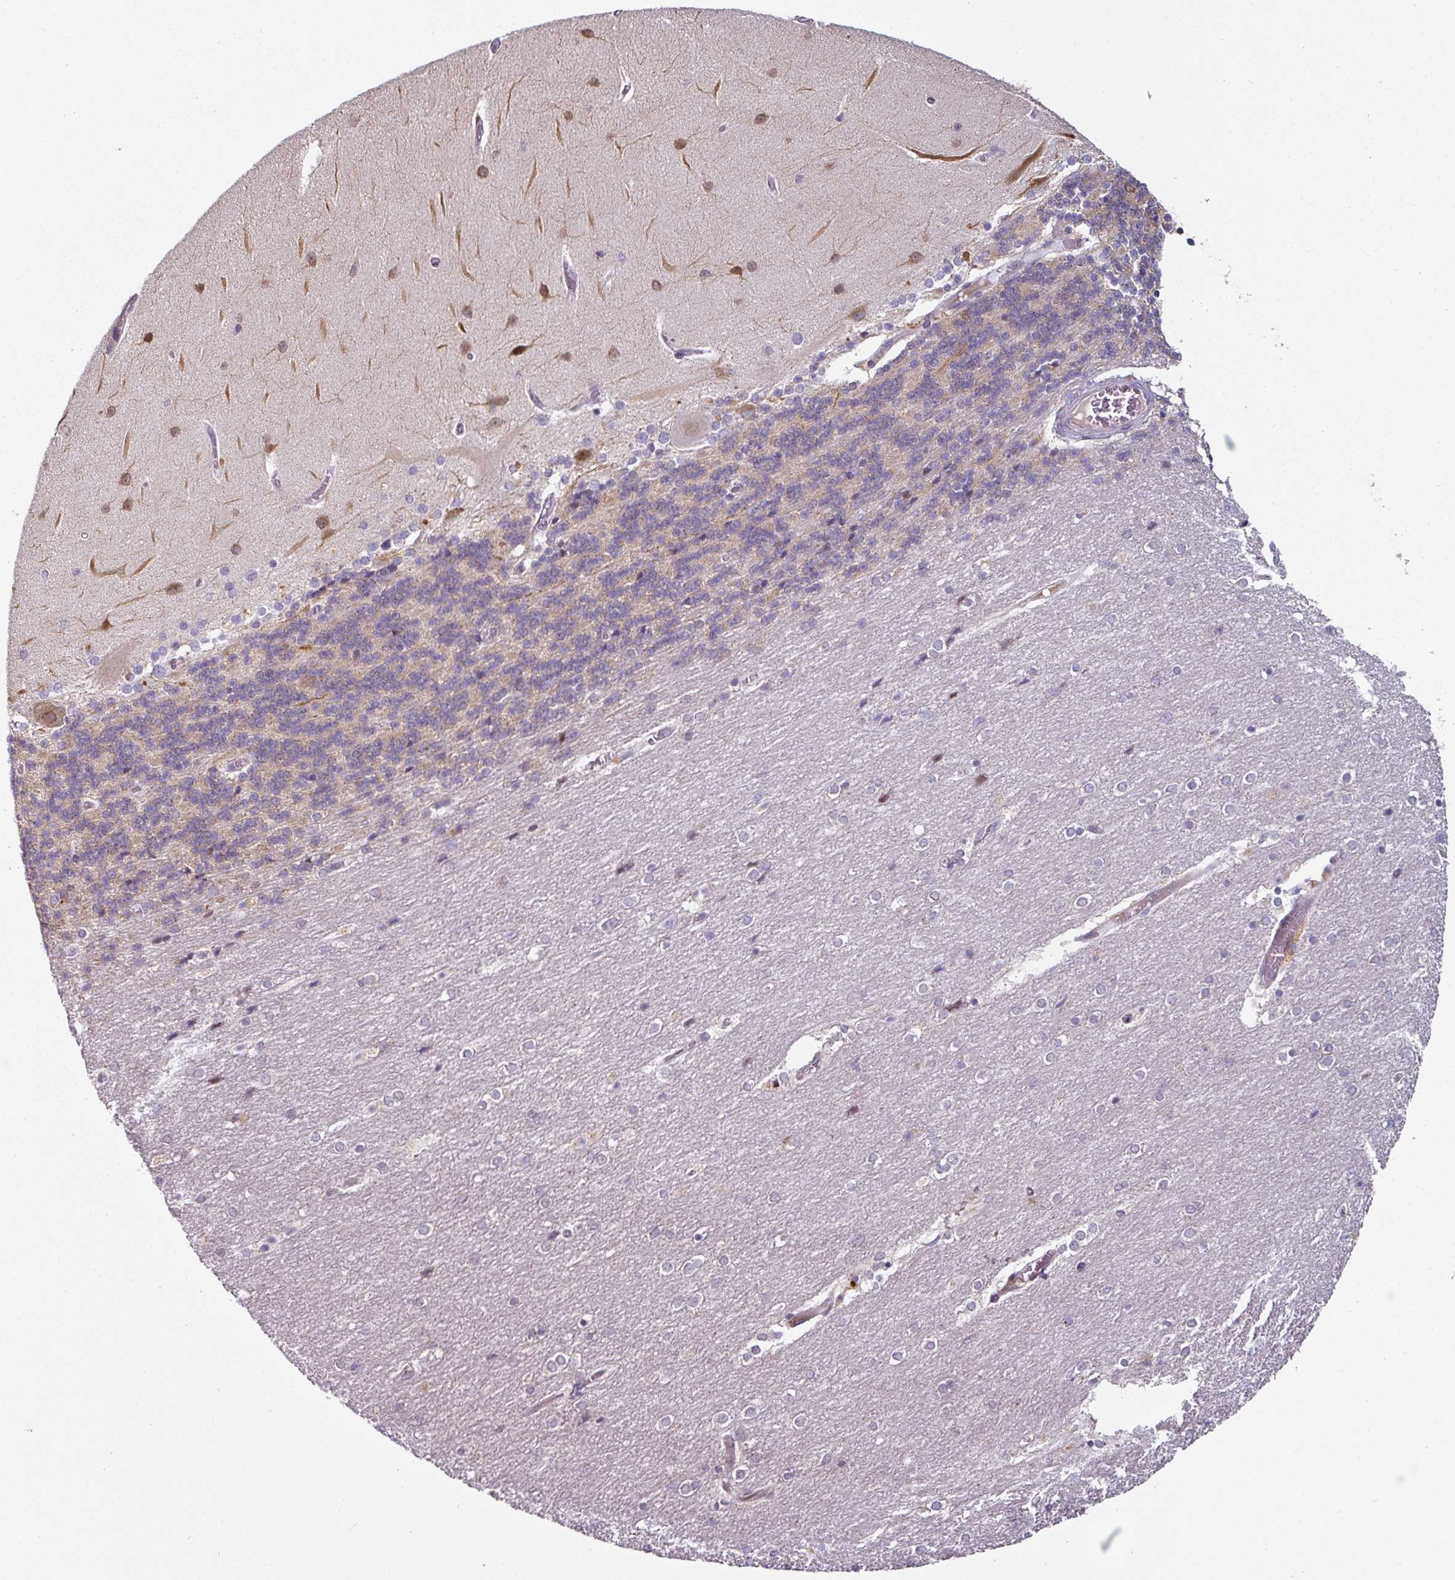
{"staining": {"intensity": "moderate", "quantity": "25%-75%", "location": "cytoplasmic/membranous"}, "tissue": "cerebellum", "cell_type": "Cells in granular layer", "image_type": "normal", "snomed": [{"axis": "morphology", "description": "Normal tissue, NOS"}, {"axis": "topography", "description": "Cerebellum"}], "caption": "Cerebellum stained with a brown dye exhibits moderate cytoplasmic/membranous positive staining in about 25%-75% of cells in granular layer.", "gene": "SWSAP1", "patient": {"sex": "female", "age": 54}}